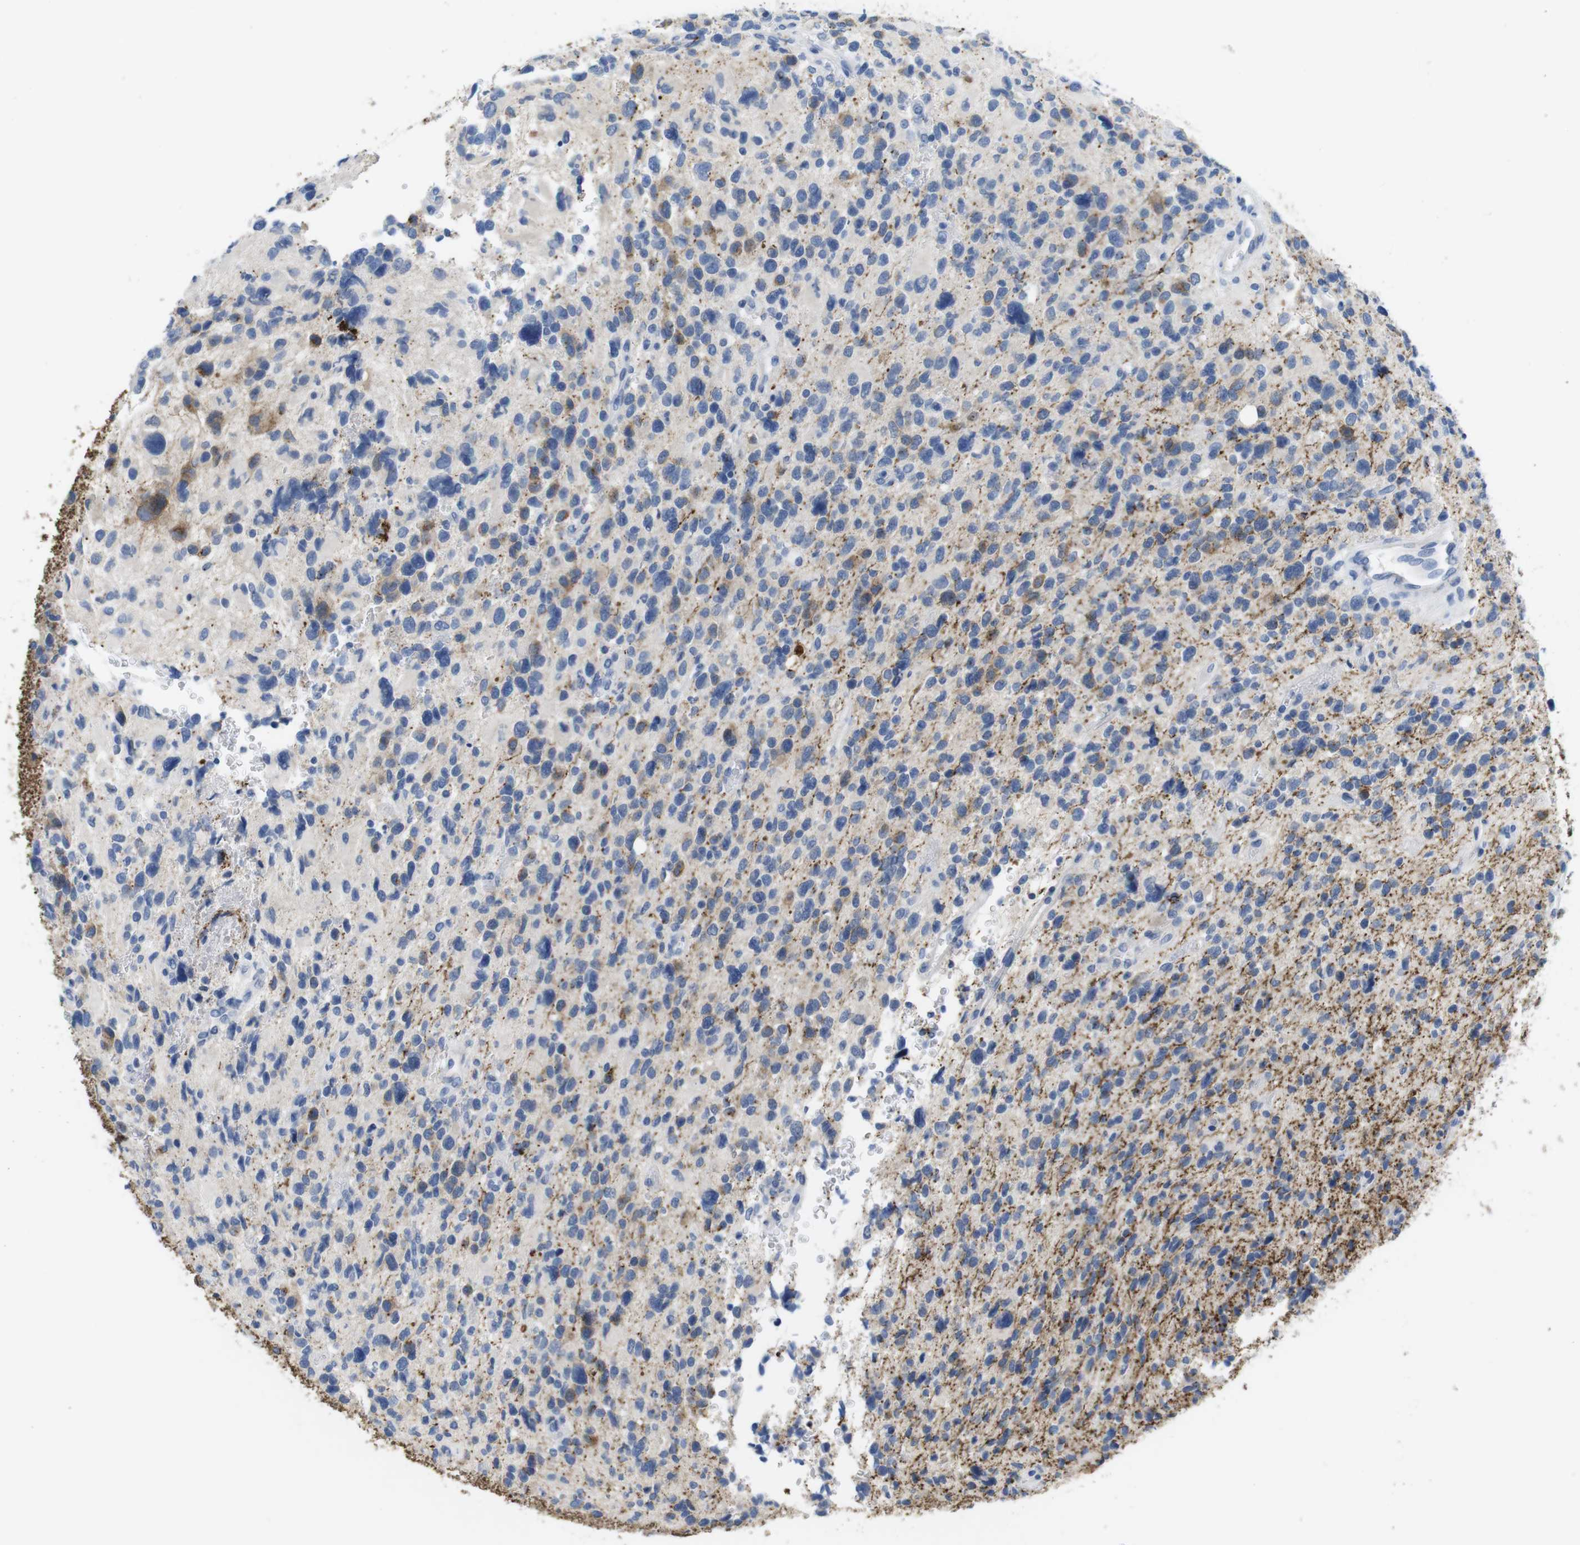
{"staining": {"intensity": "moderate", "quantity": "<25%", "location": "cytoplasmic/membranous"}, "tissue": "glioma", "cell_type": "Tumor cells", "image_type": "cancer", "snomed": [{"axis": "morphology", "description": "Glioma, malignant, High grade"}, {"axis": "topography", "description": "Brain"}], "caption": "Human glioma stained with a brown dye demonstrates moderate cytoplasmic/membranous positive positivity in about <25% of tumor cells.", "gene": "MAP6", "patient": {"sex": "male", "age": 48}}